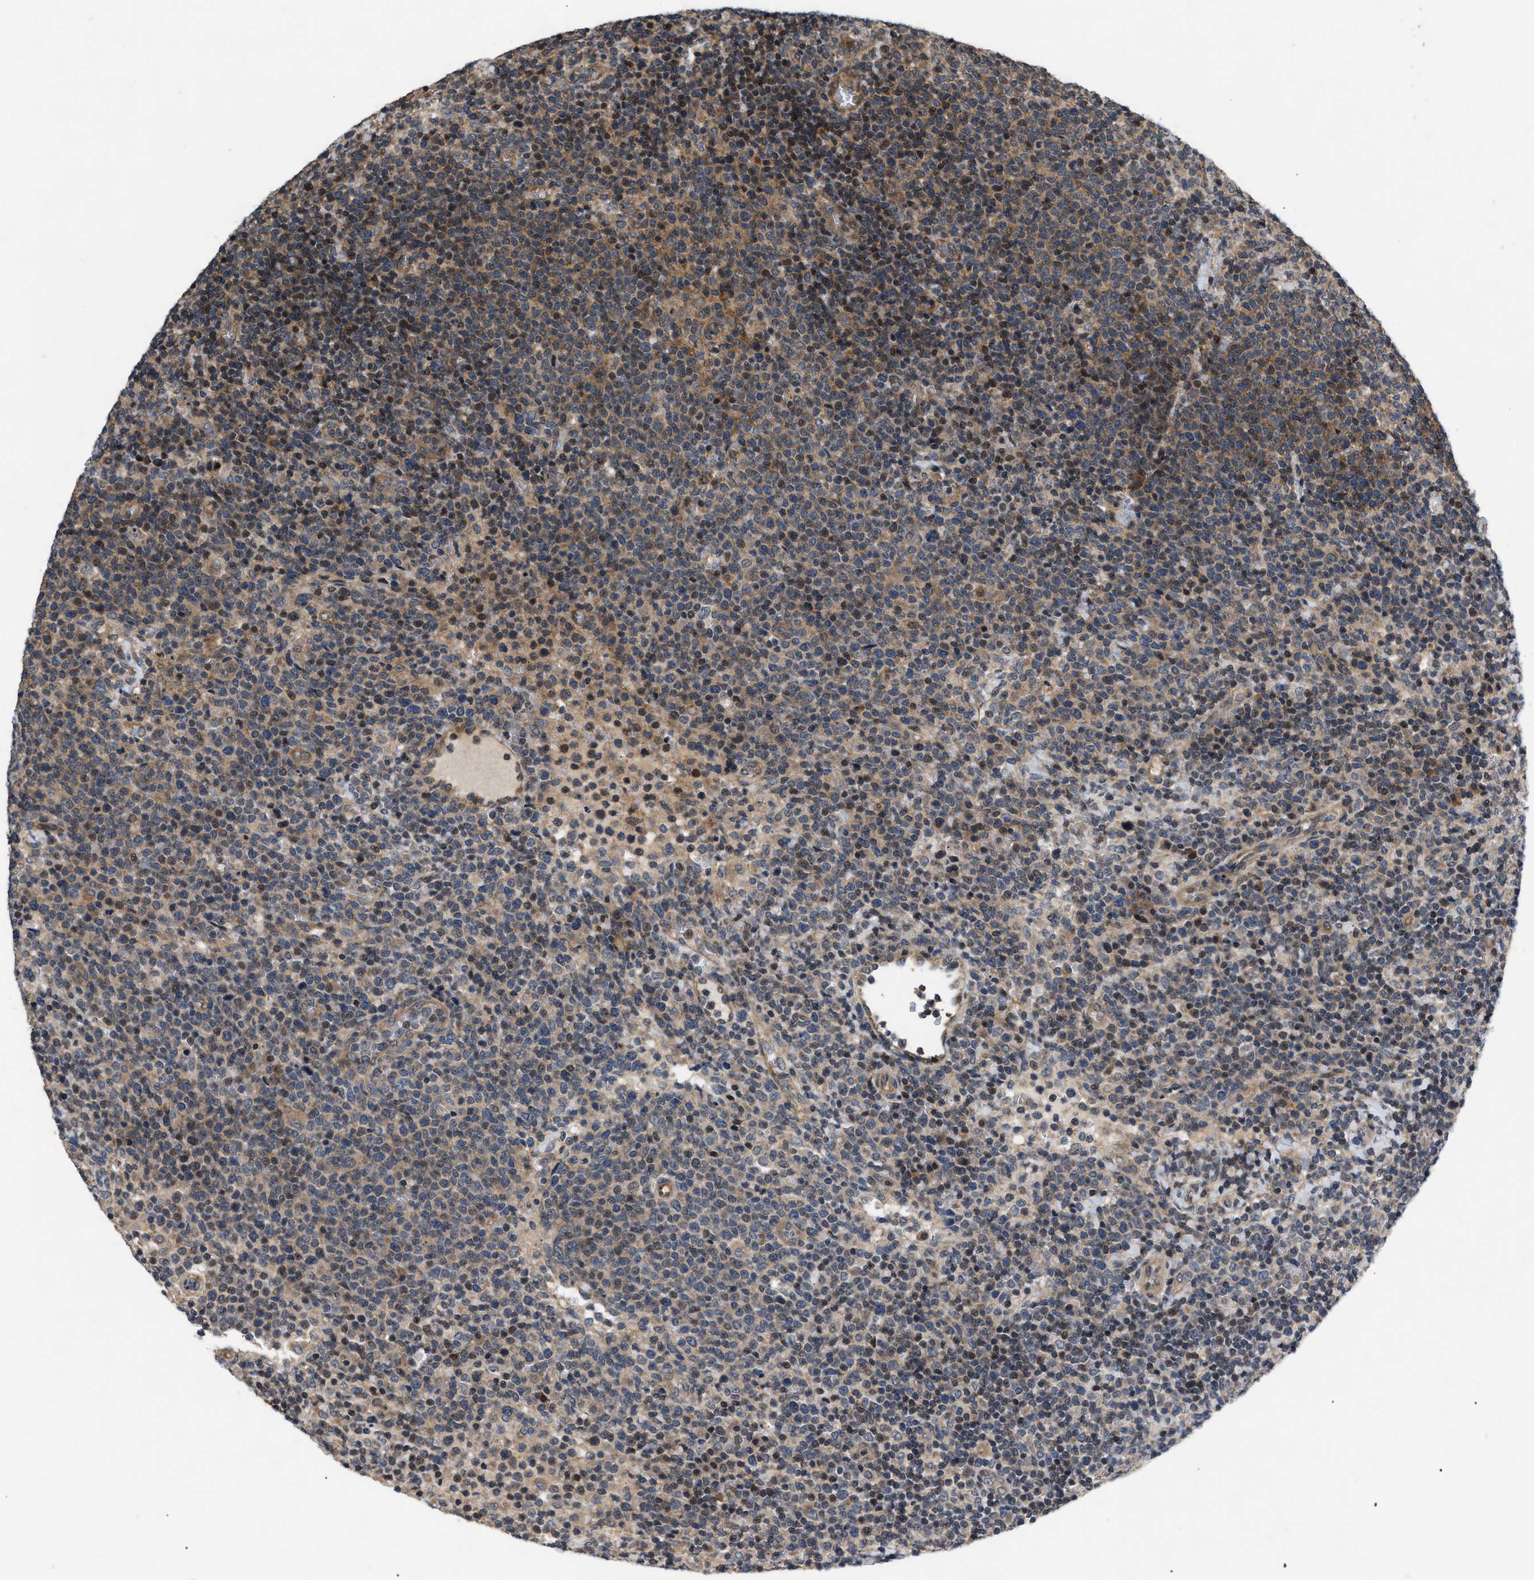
{"staining": {"intensity": "moderate", "quantity": ">75%", "location": "cytoplasmic/membranous,nuclear"}, "tissue": "lymphoma", "cell_type": "Tumor cells", "image_type": "cancer", "snomed": [{"axis": "morphology", "description": "Malignant lymphoma, non-Hodgkin's type, High grade"}, {"axis": "topography", "description": "Lymph node"}], "caption": "Tumor cells display medium levels of moderate cytoplasmic/membranous and nuclear positivity in approximately >75% of cells in high-grade malignant lymphoma, non-Hodgkin's type.", "gene": "HMGCR", "patient": {"sex": "male", "age": 61}}